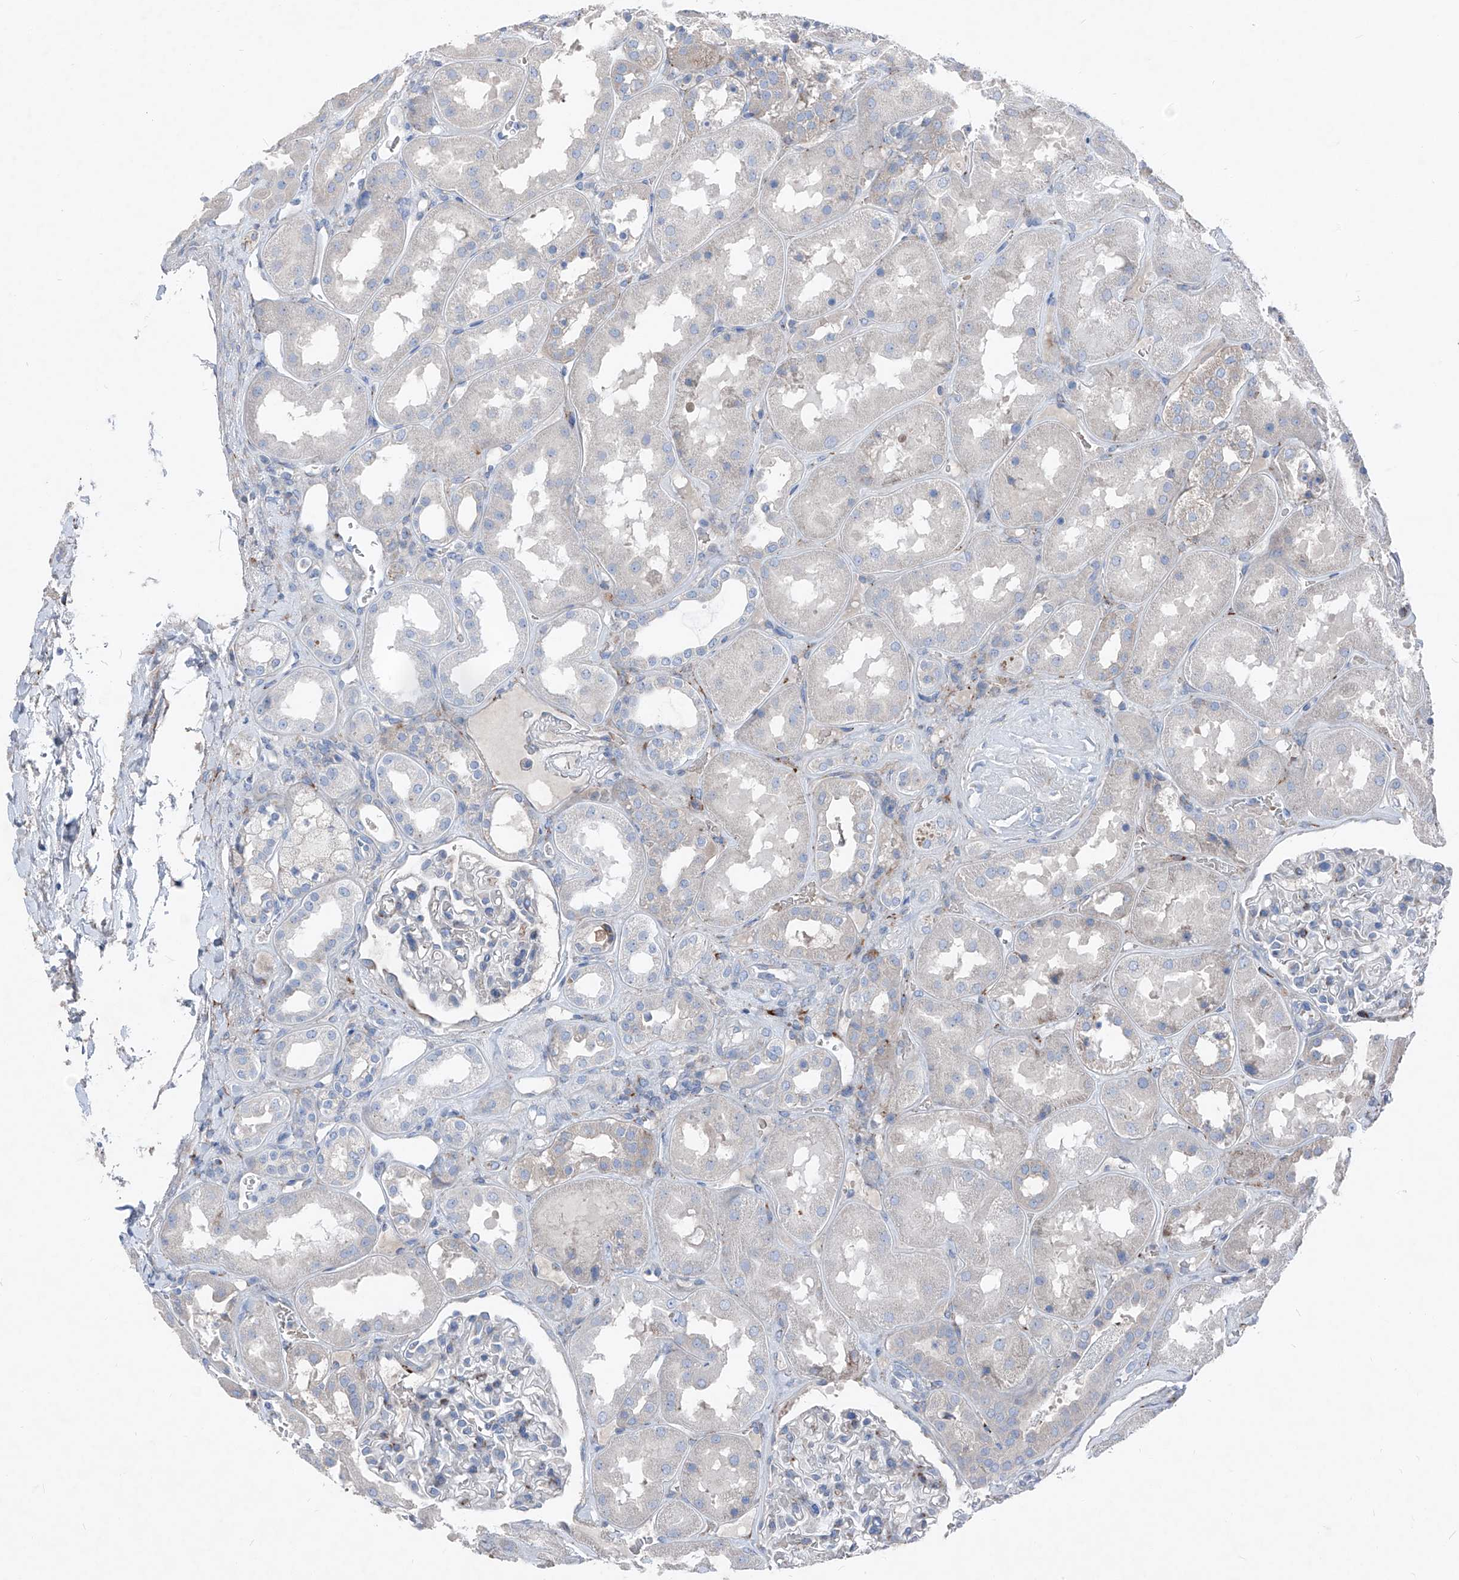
{"staining": {"intensity": "negative", "quantity": "none", "location": "none"}, "tissue": "kidney", "cell_type": "Cells in glomeruli", "image_type": "normal", "snomed": [{"axis": "morphology", "description": "Normal tissue, NOS"}, {"axis": "topography", "description": "Kidney"}], "caption": "Immunohistochemistry of benign human kidney reveals no expression in cells in glomeruli. (DAB (3,3'-diaminobenzidine) immunohistochemistry (IHC) with hematoxylin counter stain).", "gene": "IFI27", "patient": {"sex": "male", "age": 70}}